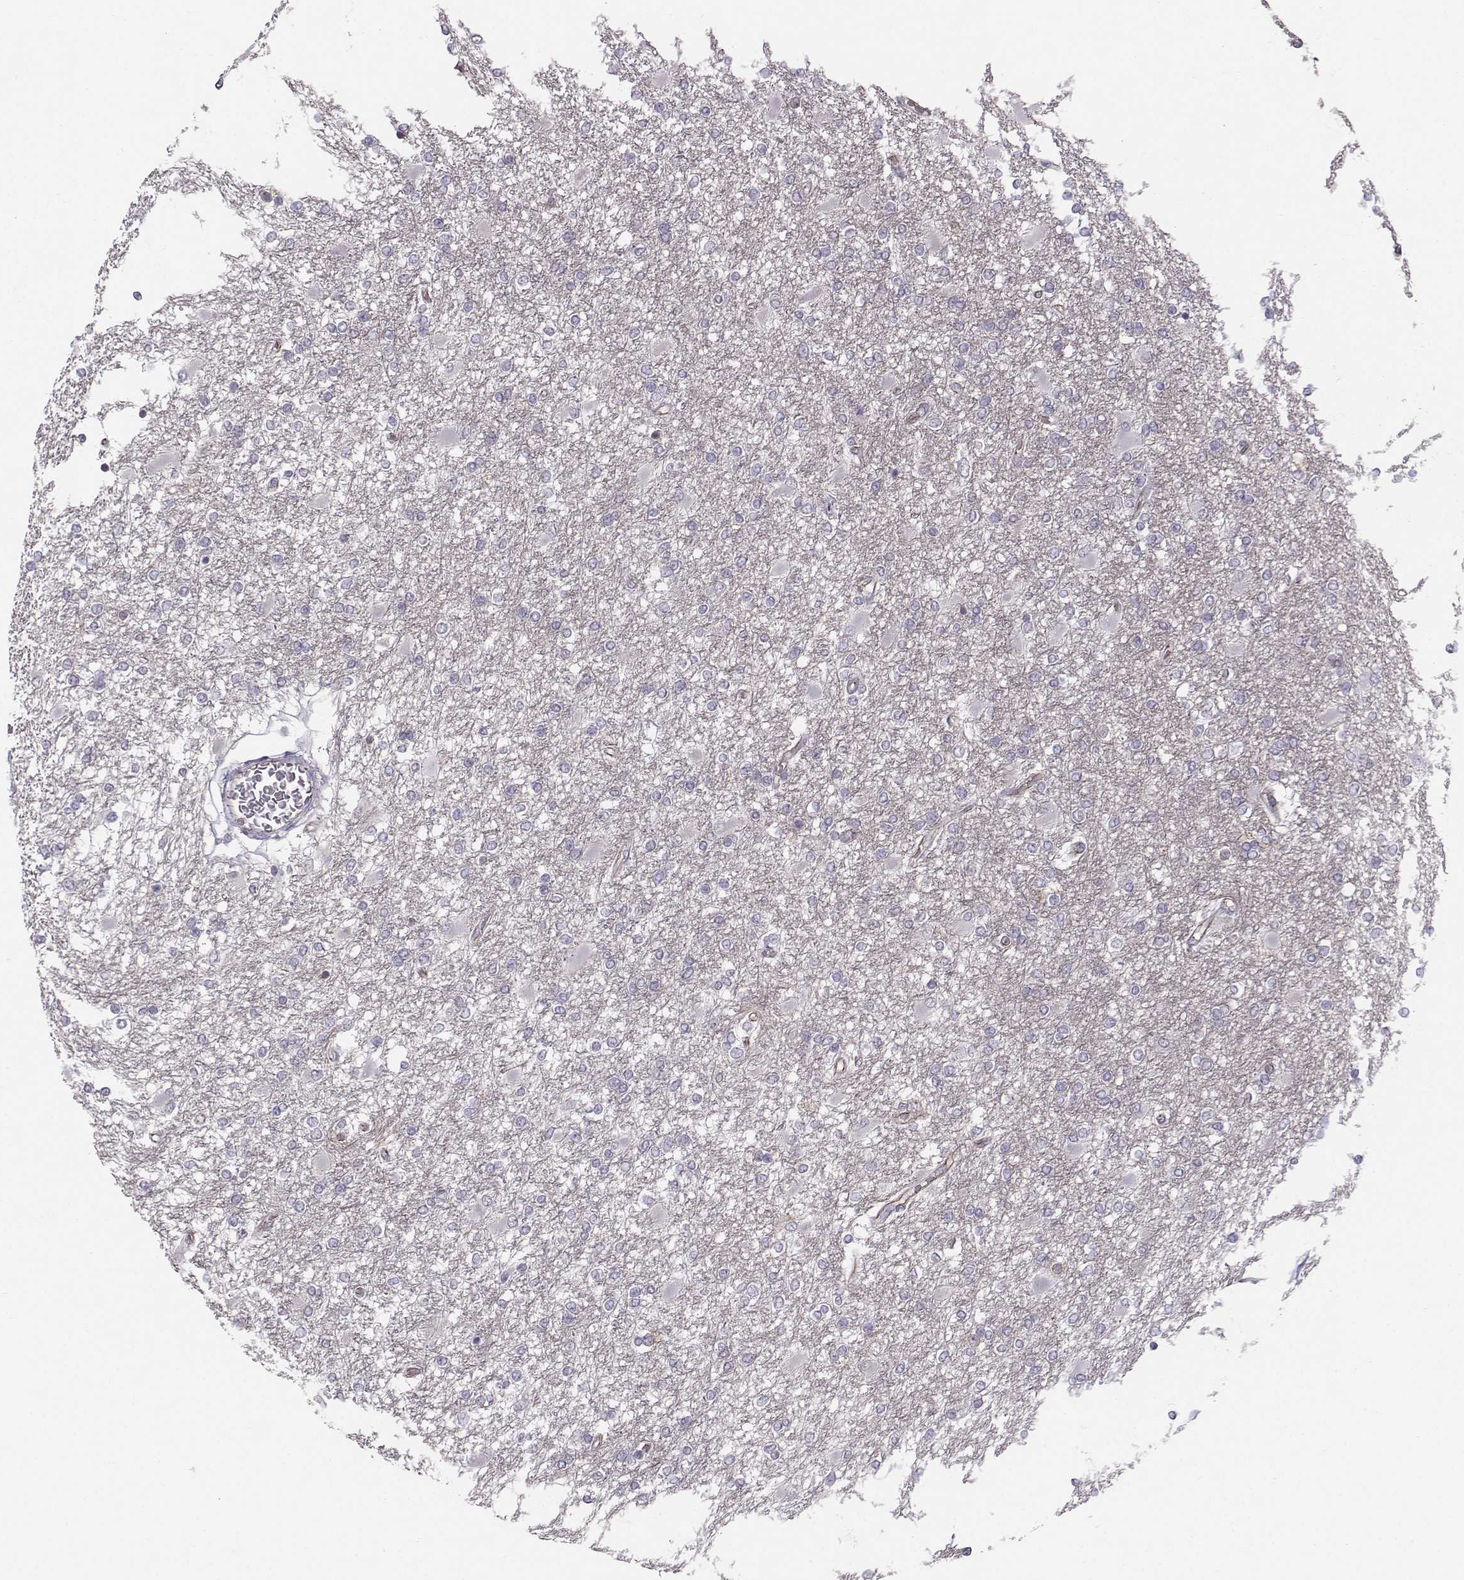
{"staining": {"intensity": "negative", "quantity": "none", "location": "none"}, "tissue": "glioma", "cell_type": "Tumor cells", "image_type": "cancer", "snomed": [{"axis": "morphology", "description": "Glioma, malignant, High grade"}, {"axis": "topography", "description": "Cerebral cortex"}], "caption": "A histopathology image of malignant glioma (high-grade) stained for a protein demonstrates no brown staining in tumor cells.", "gene": "MAST1", "patient": {"sex": "male", "age": 79}}